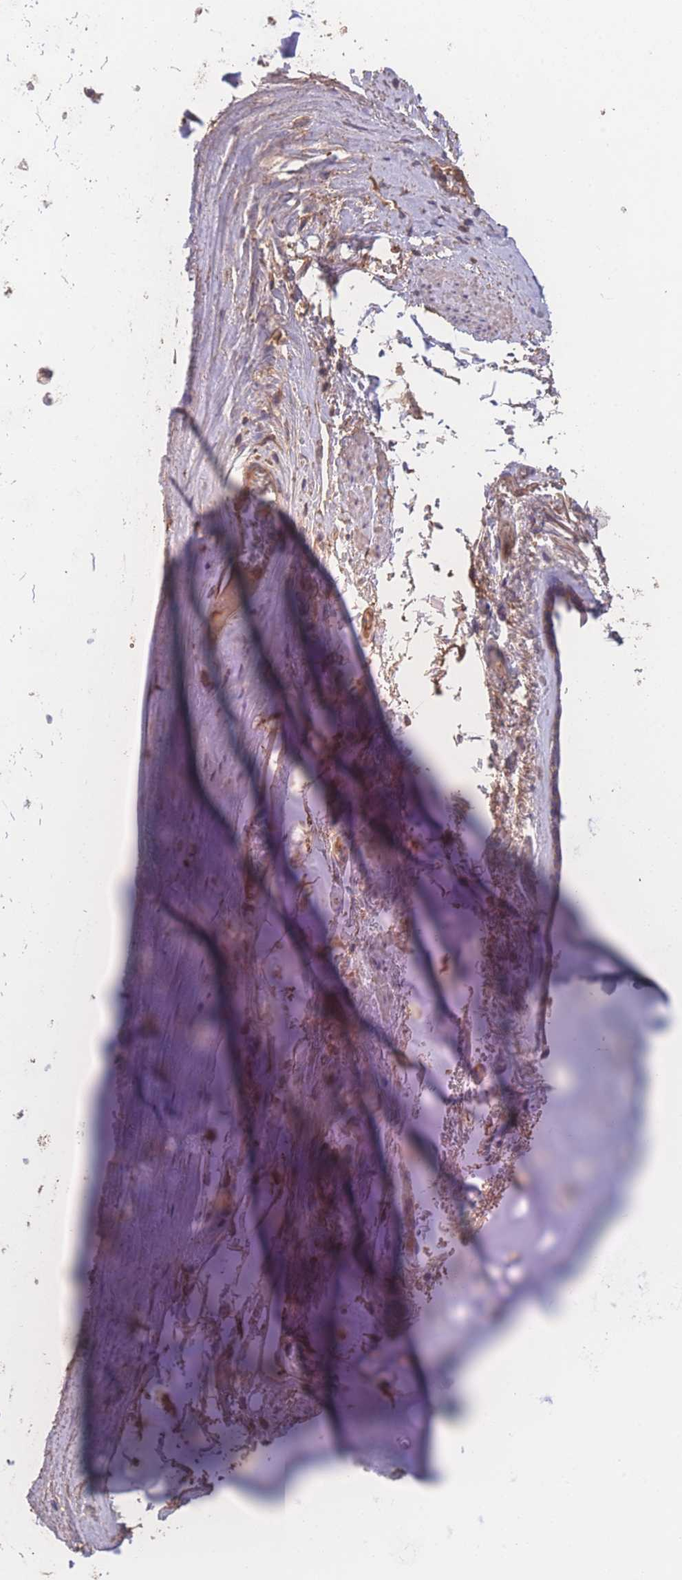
{"staining": {"intensity": "moderate", "quantity": ">75%", "location": "cytoplasmic/membranous"}, "tissue": "adipose tissue", "cell_type": "Adipocytes", "image_type": "normal", "snomed": [{"axis": "morphology", "description": "Normal tissue, NOS"}, {"axis": "topography", "description": "Cartilage tissue"}], "caption": "The photomicrograph reveals staining of normal adipose tissue, revealing moderate cytoplasmic/membranous protein positivity (brown color) within adipocytes.", "gene": "ATXN10", "patient": {"sex": "male", "age": 66}}